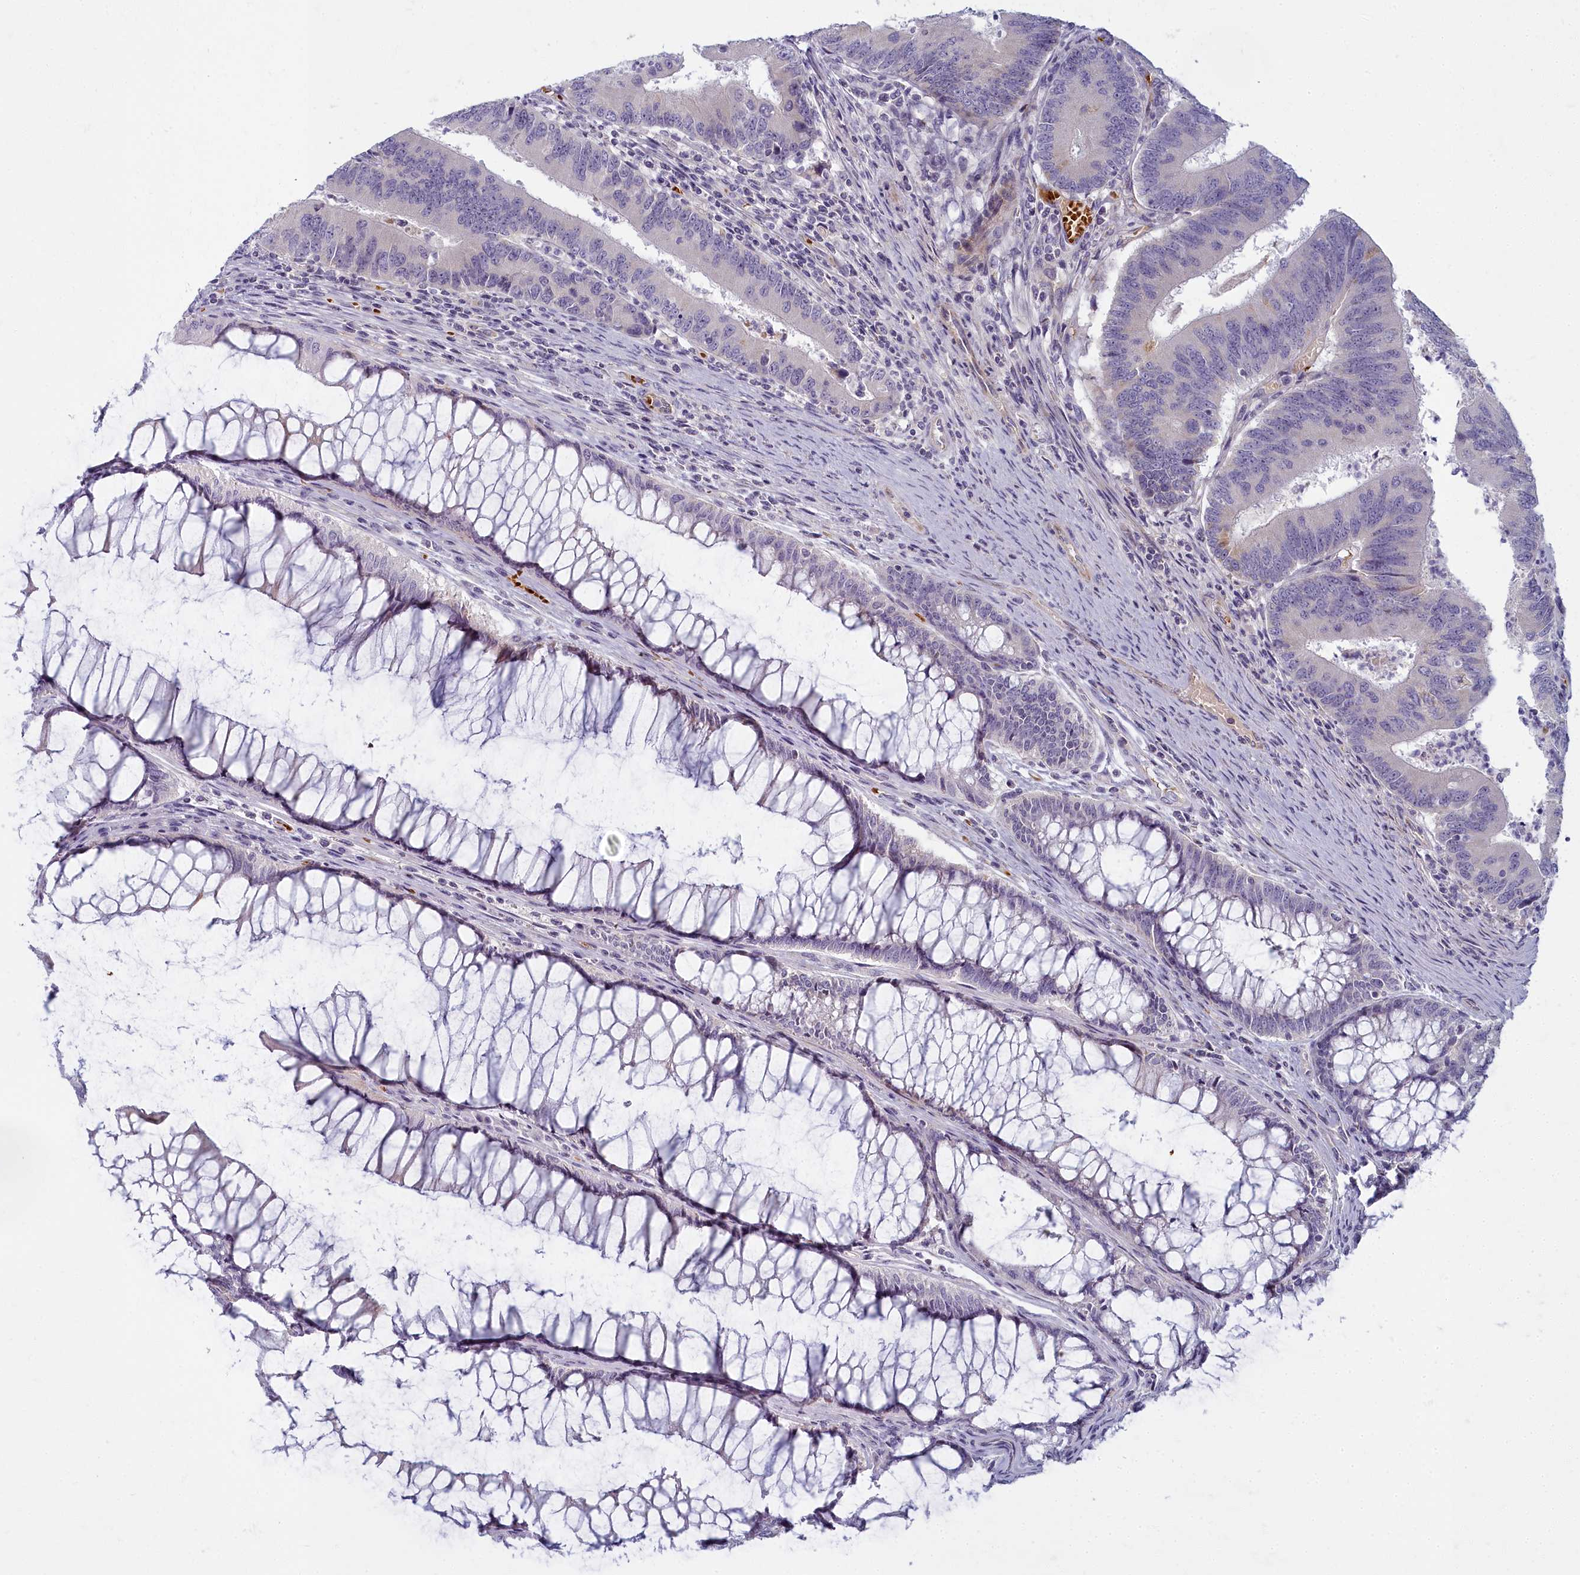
{"staining": {"intensity": "negative", "quantity": "none", "location": "none"}, "tissue": "colorectal cancer", "cell_type": "Tumor cells", "image_type": "cancer", "snomed": [{"axis": "morphology", "description": "Adenocarcinoma, NOS"}, {"axis": "topography", "description": "Colon"}], "caption": "Immunohistochemistry (IHC) image of neoplastic tissue: colorectal adenocarcinoma stained with DAB displays no significant protein staining in tumor cells.", "gene": "ARL15", "patient": {"sex": "female", "age": 67}}